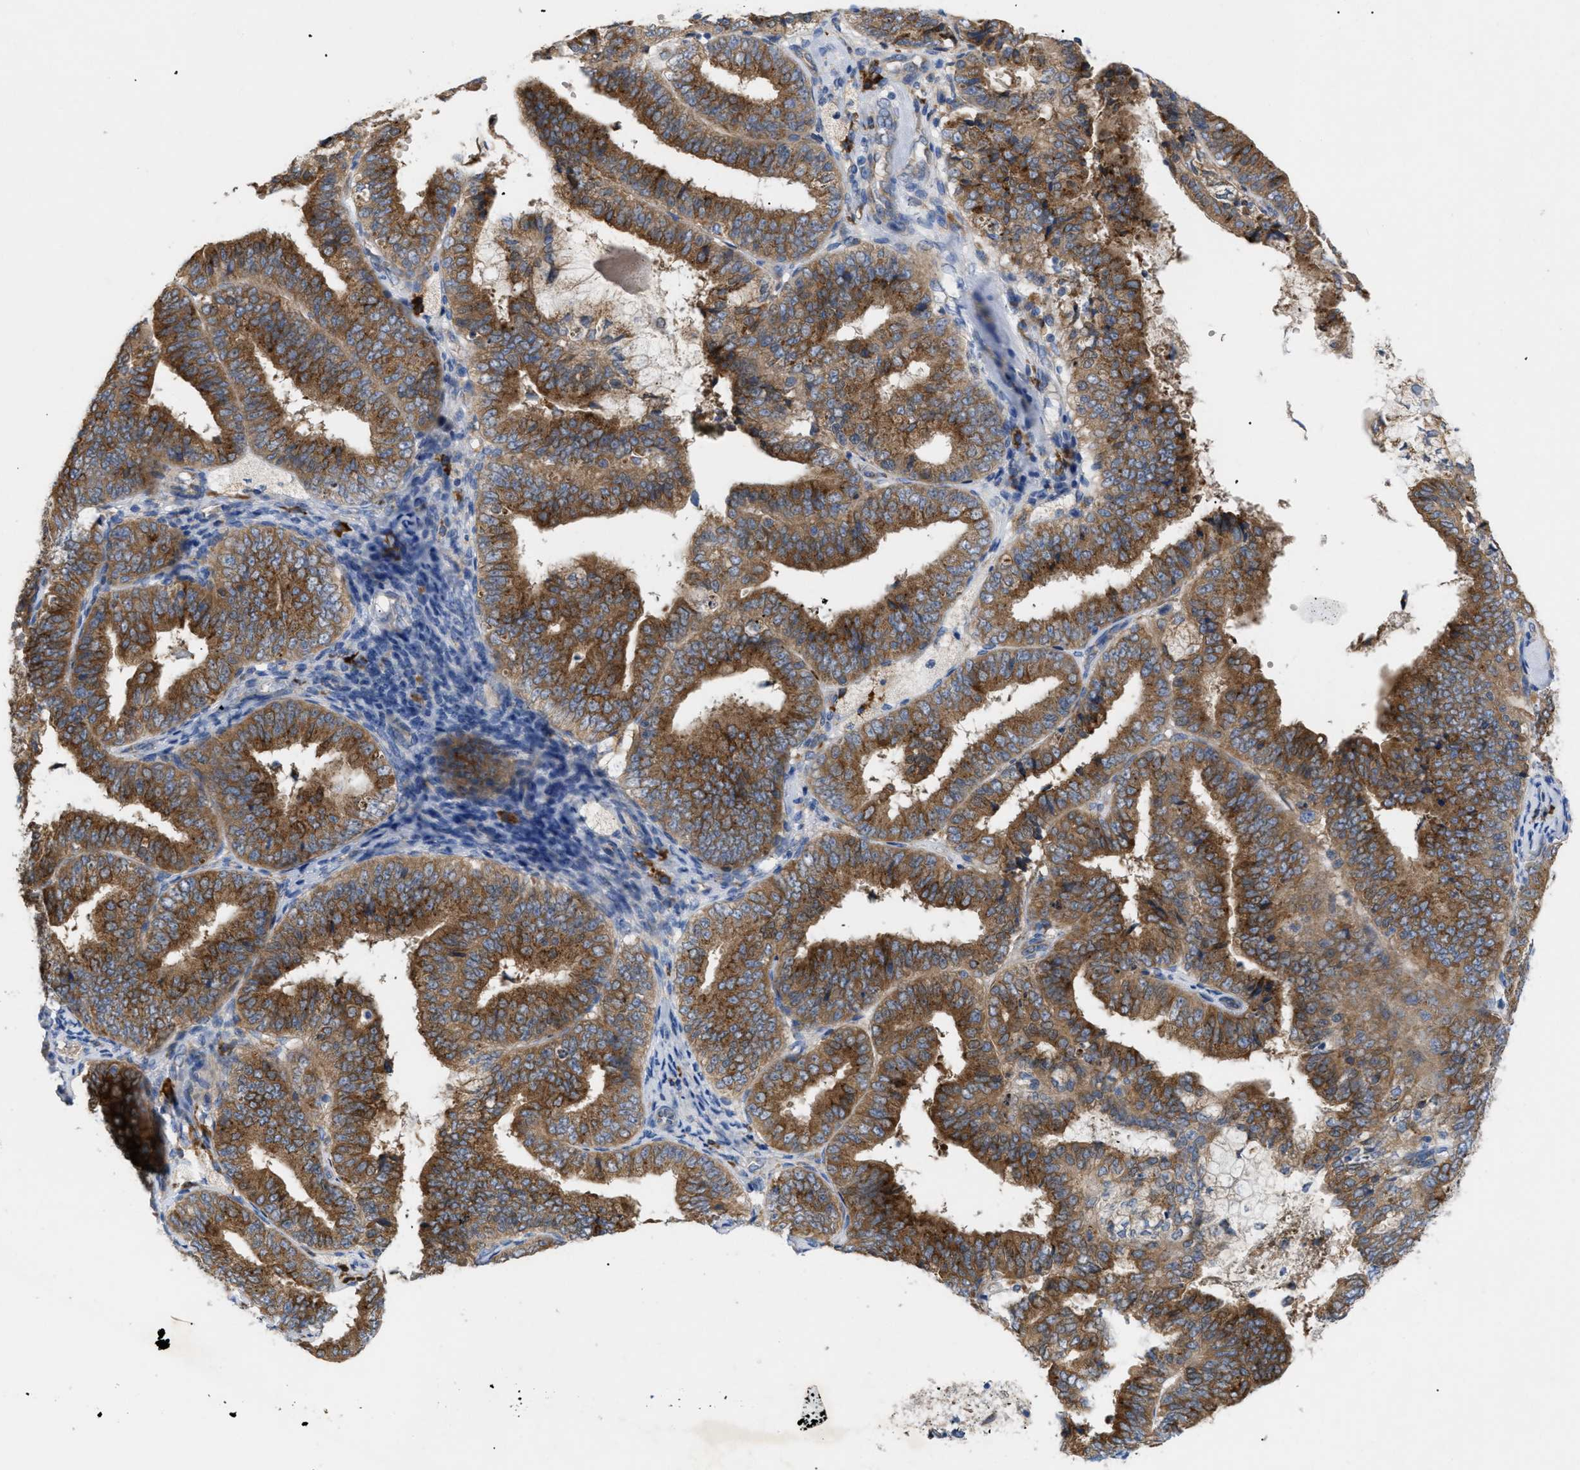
{"staining": {"intensity": "moderate", "quantity": ">75%", "location": "cytoplasmic/membranous"}, "tissue": "endometrial cancer", "cell_type": "Tumor cells", "image_type": "cancer", "snomed": [{"axis": "morphology", "description": "Adenocarcinoma, NOS"}, {"axis": "topography", "description": "Endometrium"}], "caption": "Protein analysis of endometrial cancer (adenocarcinoma) tissue shows moderate cytoplasmic/membranous positivity in approximately >75% of tumor cells.", "gene": "SLC50A1", "patient": {"sex": "female", "age": 63}}